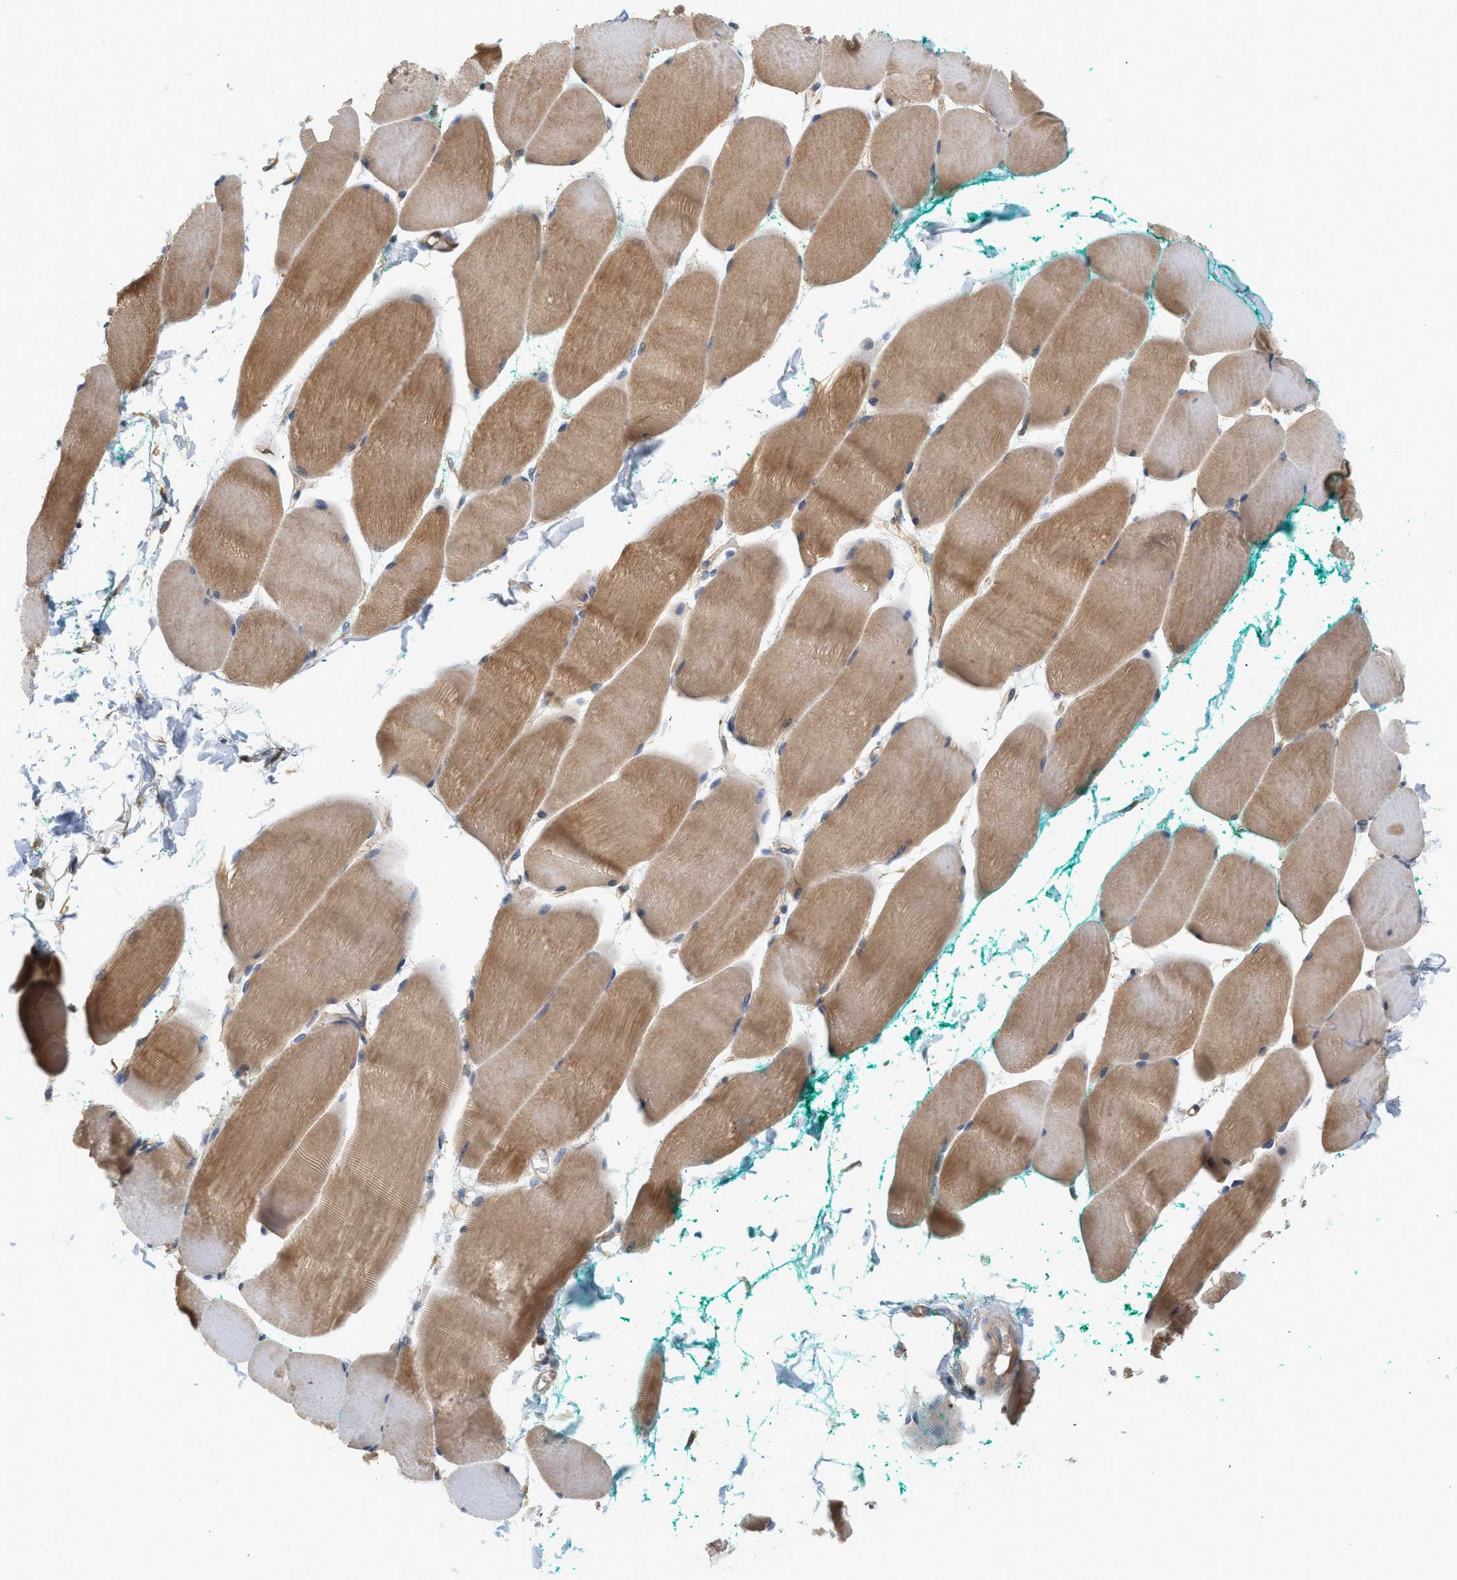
{"staining": {"intensity": "moderate", "quantity": ">75%", "location": "cytoplasmic/membranous"}, "tissue": "skeletal muscle", "cell_type": "Myocytes", "image_type": "normal", "snomed": [{"axis": "morphology", "description": "Normal tissue, NOS"}, {"axis": "morphology", "description": "Squamous cell carcinoma, NOS"}, {"axis": "topography", "description": "Skeletal muscle"}], "caption": "The photomicrograph reveals a brown stain indicating the presence of a protein in the cytoplasmic/membranous of myocytes in skeletal muscle. The staining was performed using DAB (3,3'-diaminobenzidine) to visualize the protein expression in brown, while the nuclei were stained in blue with hematoxylin (Magnification: 20x).", "gene": "CTXN1", "patient": {"sex": "male", "age": 51}}